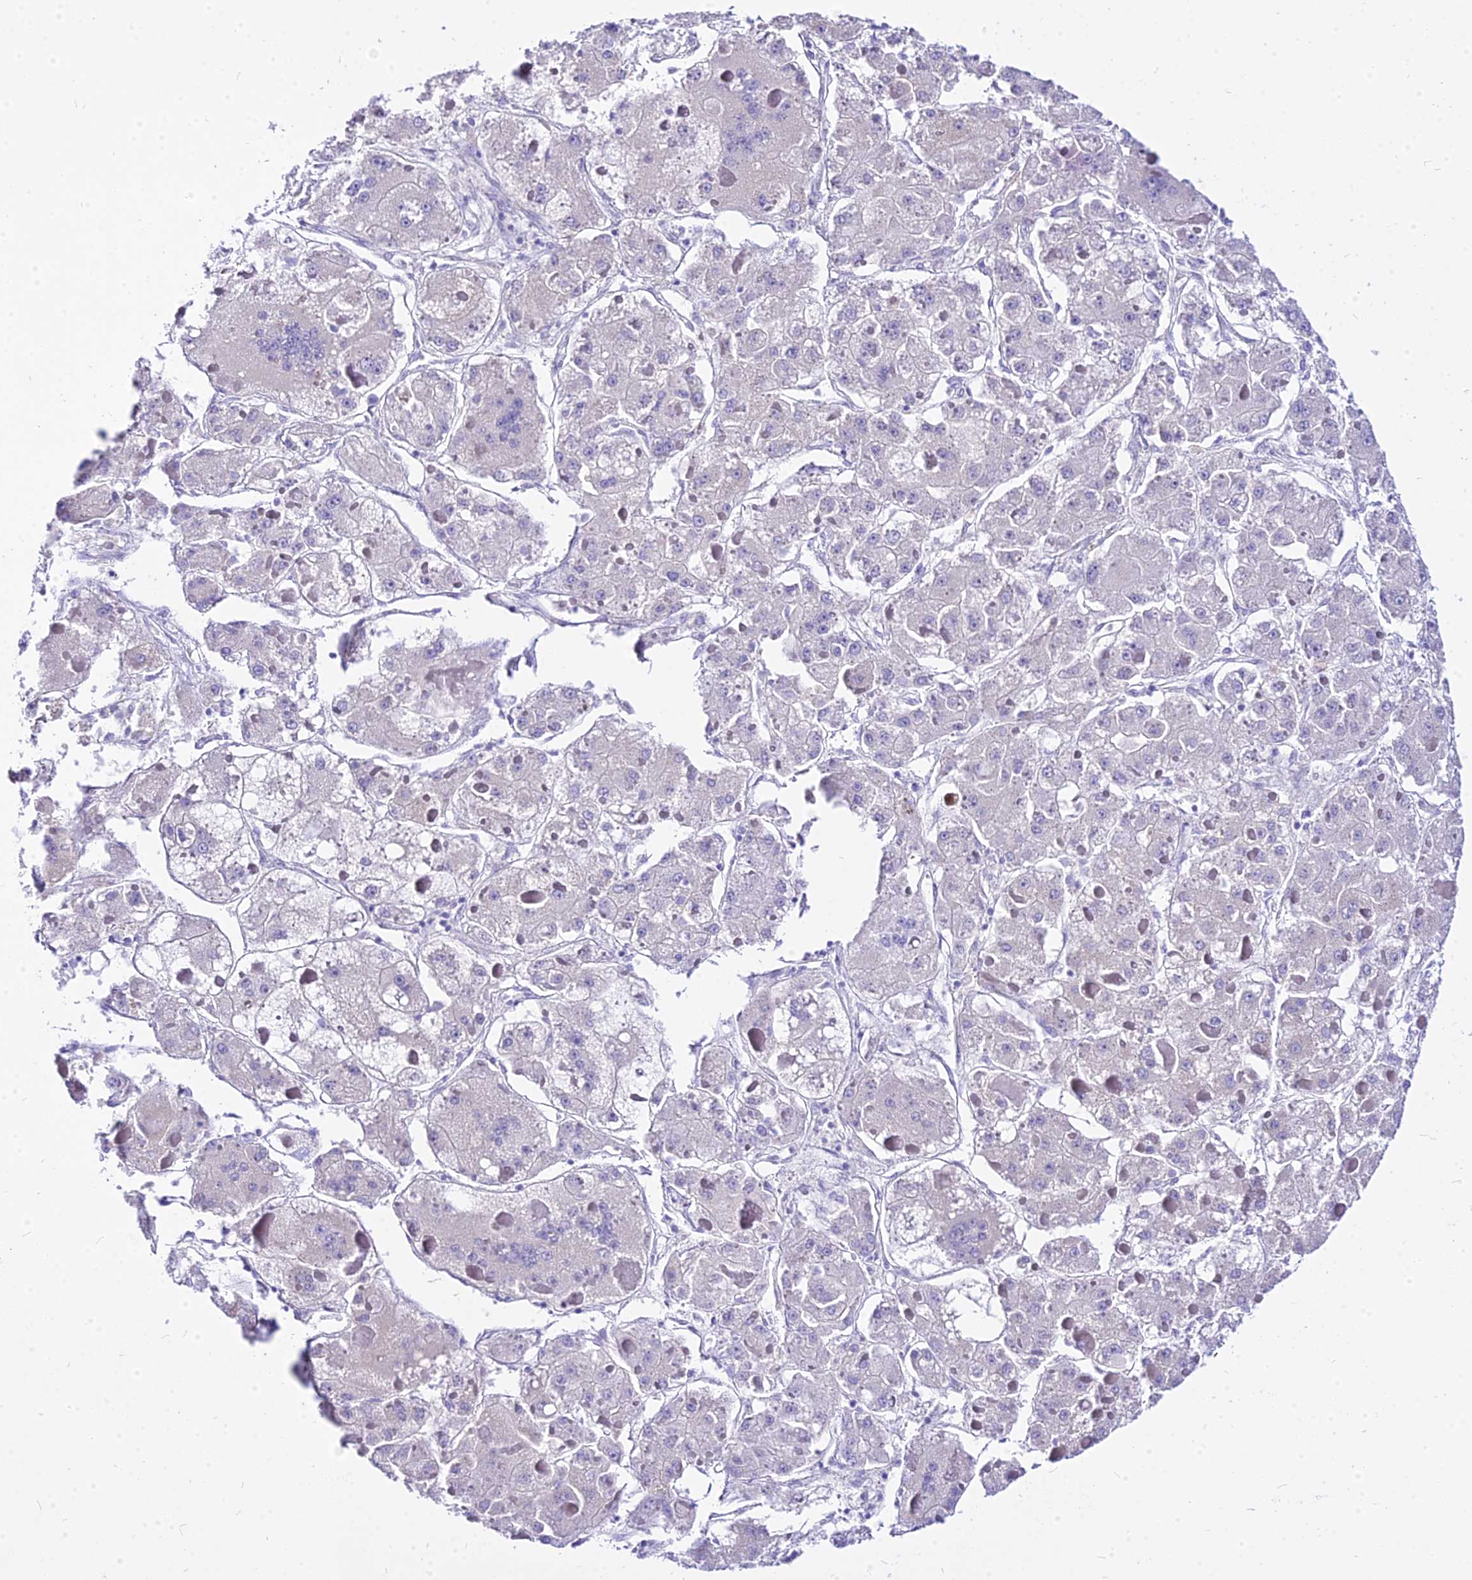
{"staining": {"intensity": "negative", "quantity": "none", "location": "none"}, "tissue": "liver cancer", "cell_type": "Tumor cells", "image_type": "cancer", "snomed": [{"axis": "morphology", "description": "Carcinoma, Hepatocellular, NOS"}, {"axis": "topography", "description": "Liver"}], "caption": "This image is of liver hepatocellular carcinoma stained with IHC to label a protein in brown with the nuclei are counter-stained blue. There is no staining in tumor cells.", "gene": "CARD18", "patient": {"sex": "female", "age": 73}}